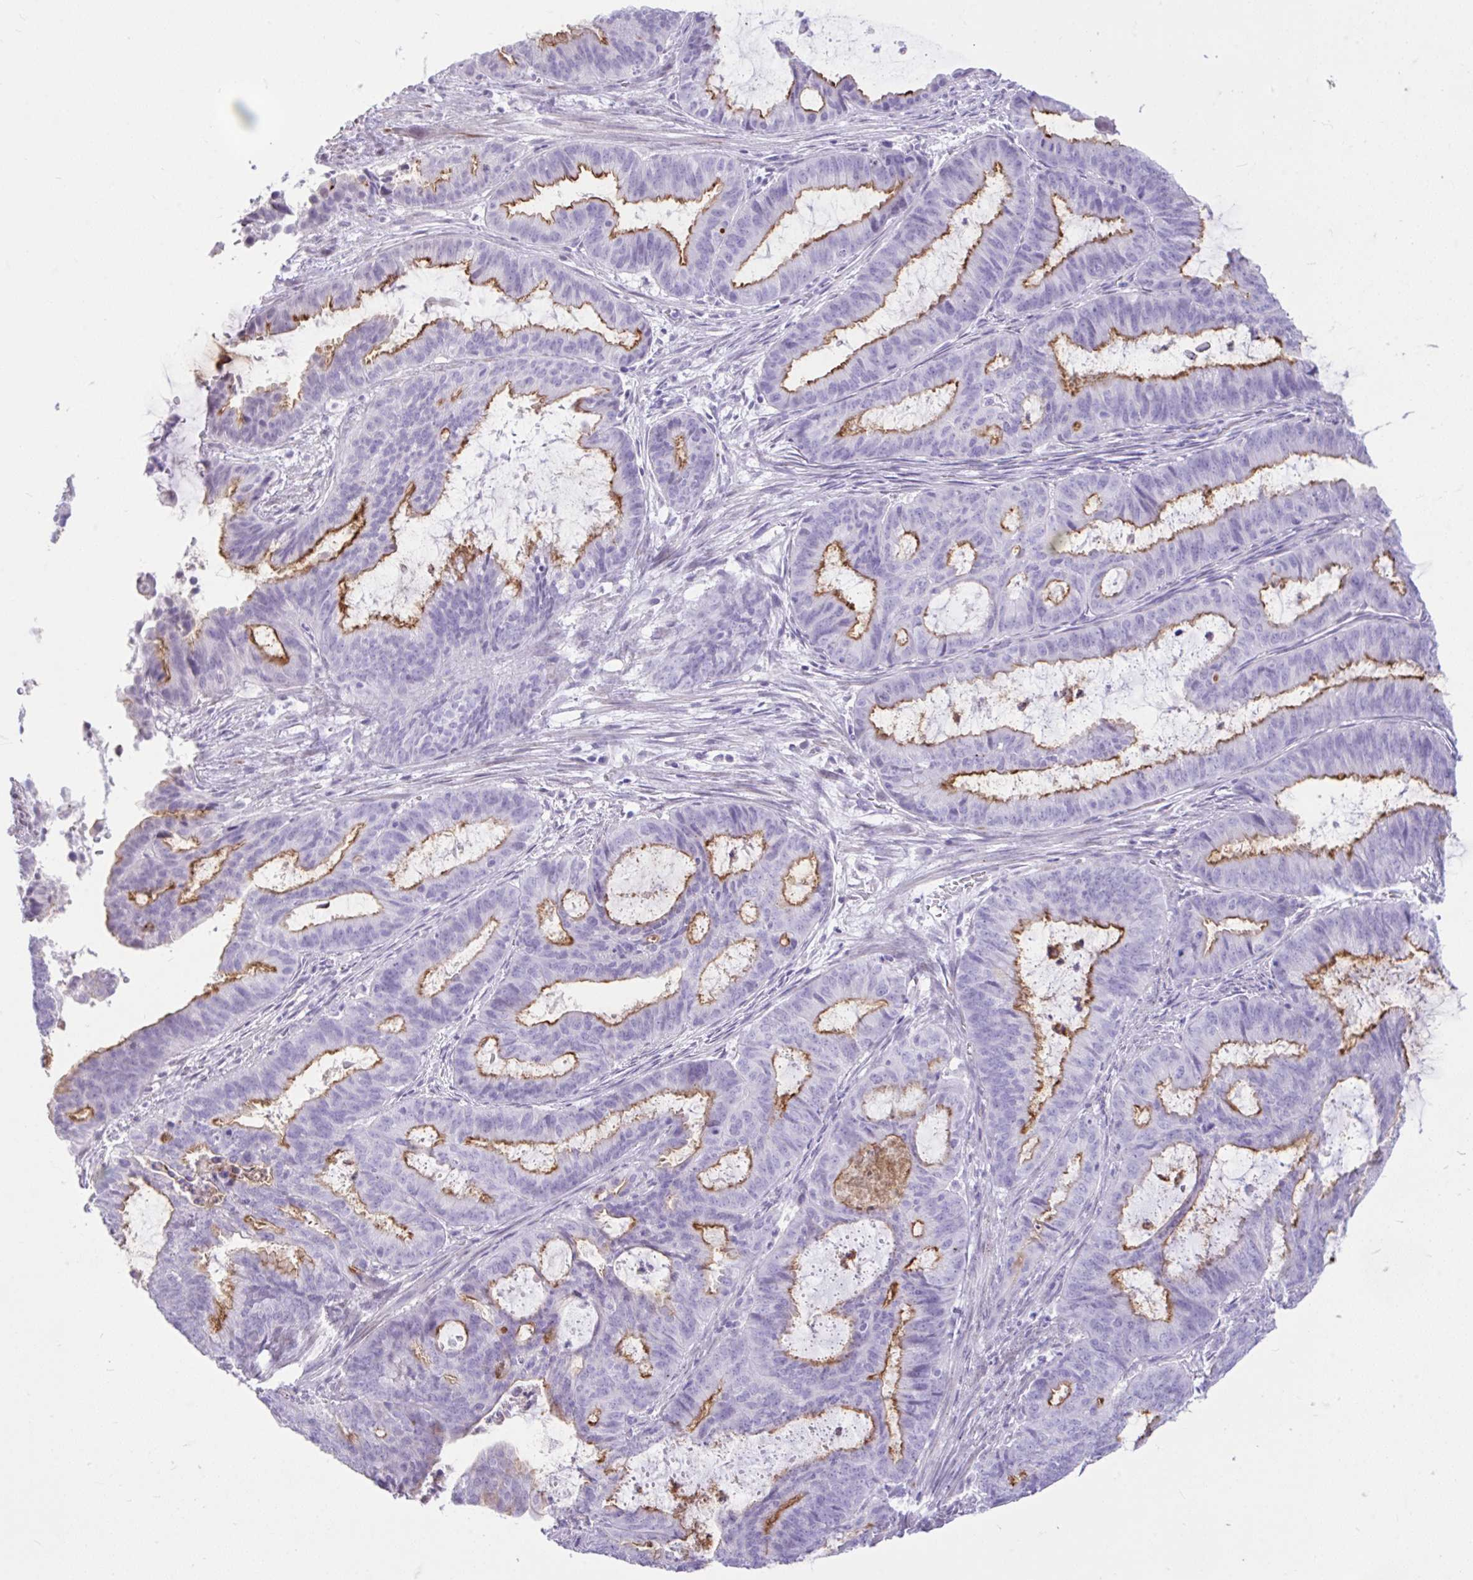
{"staining": {"intensity": "strong", "quantity": "25%-75%", "location": "cytoplasmic/membranous"}, "tissue": "endometrial cancer", "cell_type": "Tumor cells", "image_type": "cancer", "snomed": [{"axis": "morphology", "description": "Adenocarcinoma, NOS"}, {"axis": "topography", "description": "Endometrium"}], "caption": "Brown immunohistochemical staining in human endometrial cancer (adenocarcinoma) reveals strong cytoplasmic/membranous staining in approximately 25%-75% of tumor cells.", "gene": "REEP1", "patient": {"sex": "female", "age": 51}}